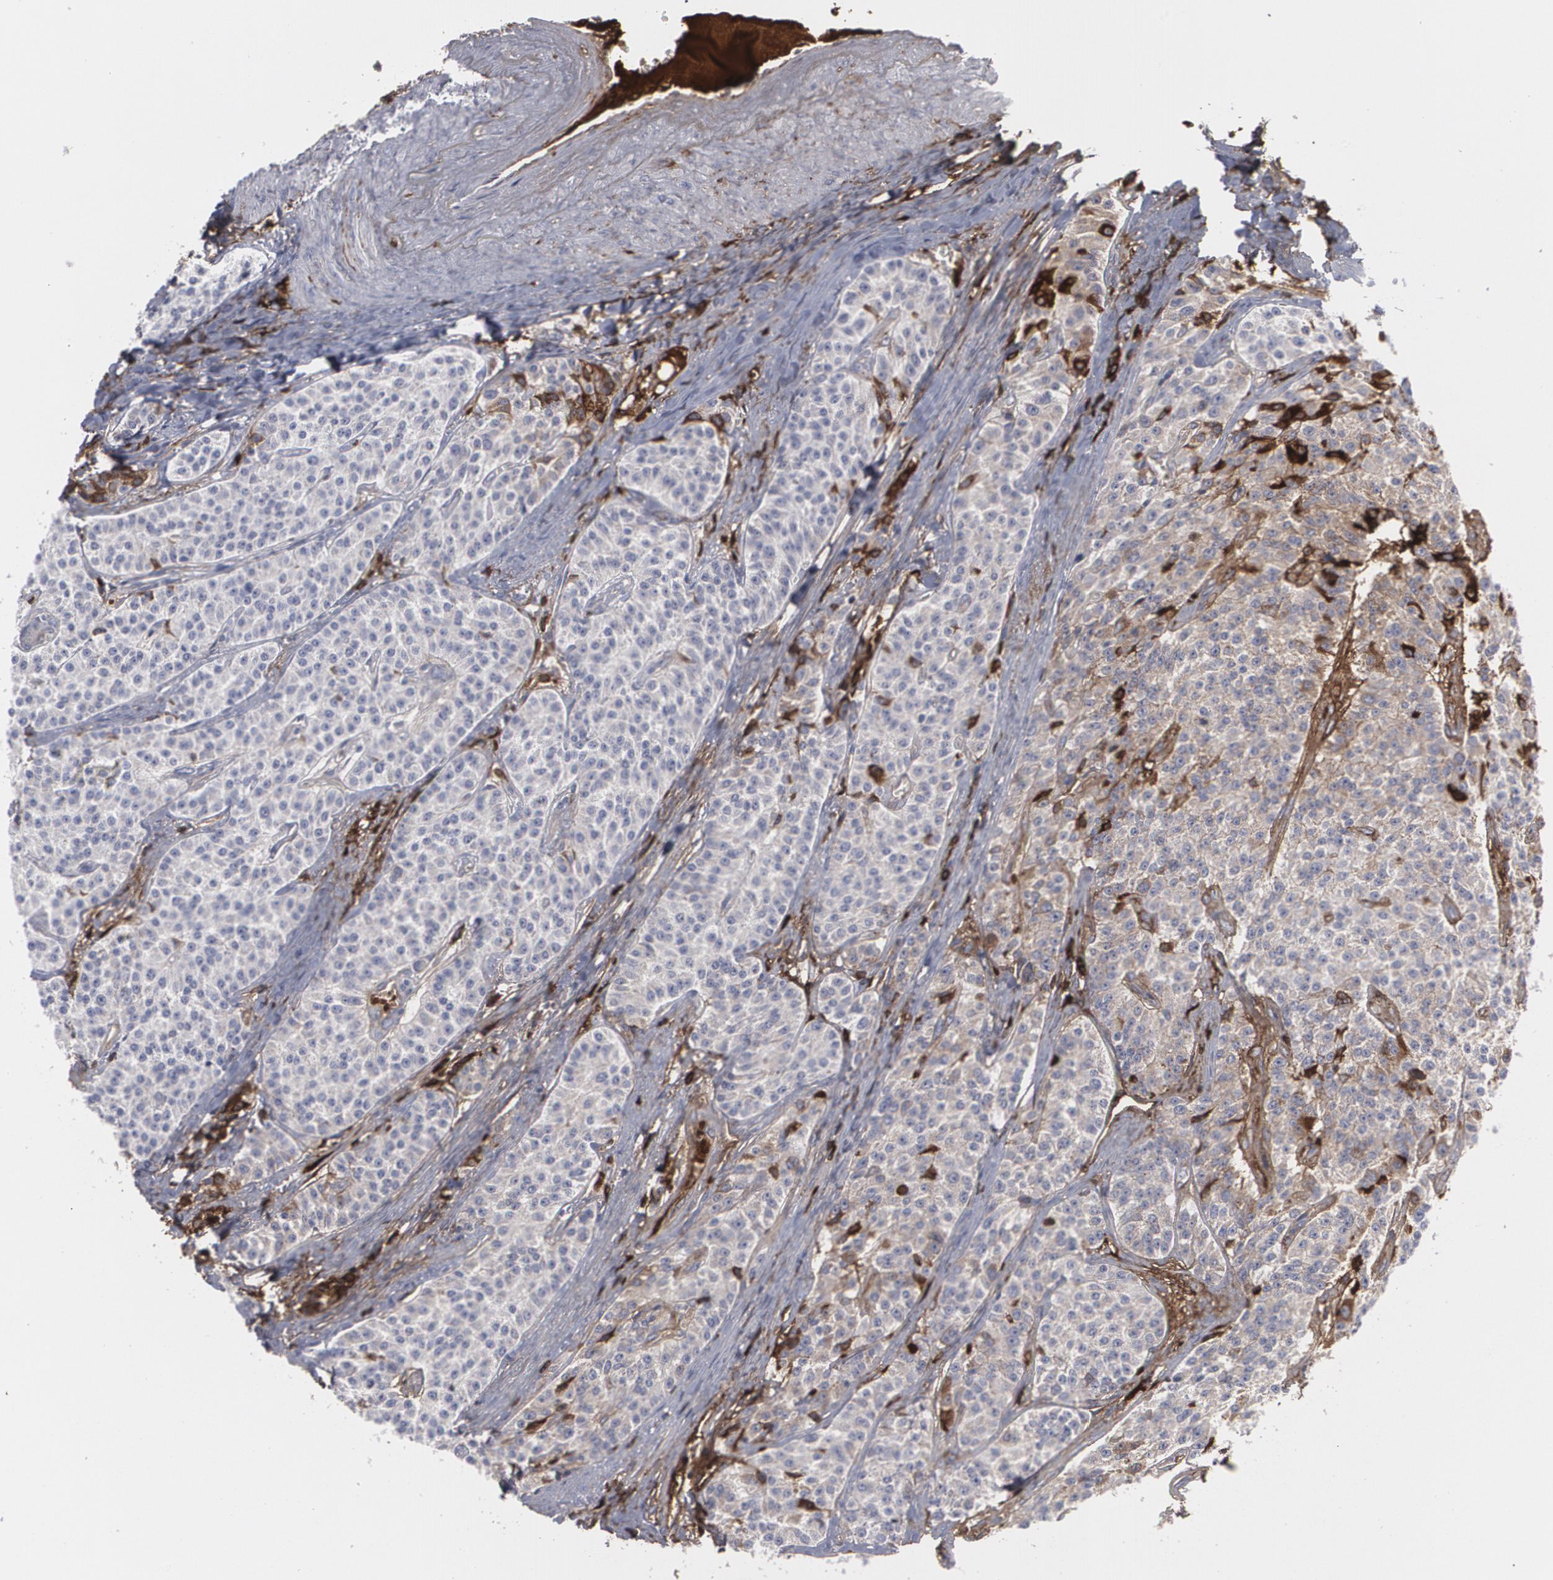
{"staining": {"intensity": "moderate", "quantity": "<25%", "location": "cytoplasmic/membranous"}, "tissue": "carcinoid", "cell_type": "Tumor cells", "image_type": "cancer", "snomed": [{"axis": "morphology", "description": "Carcinoid, malignant, NOS"}, {"axis": "topography", "description": "Stomach"}], "caption": "Immunohistochemistry staining of malignant carcinoid, which demonstrates low levels of moderate cytoplasmic/membranous positivity in about <25% of tumor cells indicating moderate cytoplasmic/membranous protein expression. The staining was performed using DAB (3,3'-diaminobenzidine) (brown) for protein detection and nuclei were counterstained in hematoxylin (blue).", "gene": "LRG1", "patient": {"sex": "female", "age": 76}}